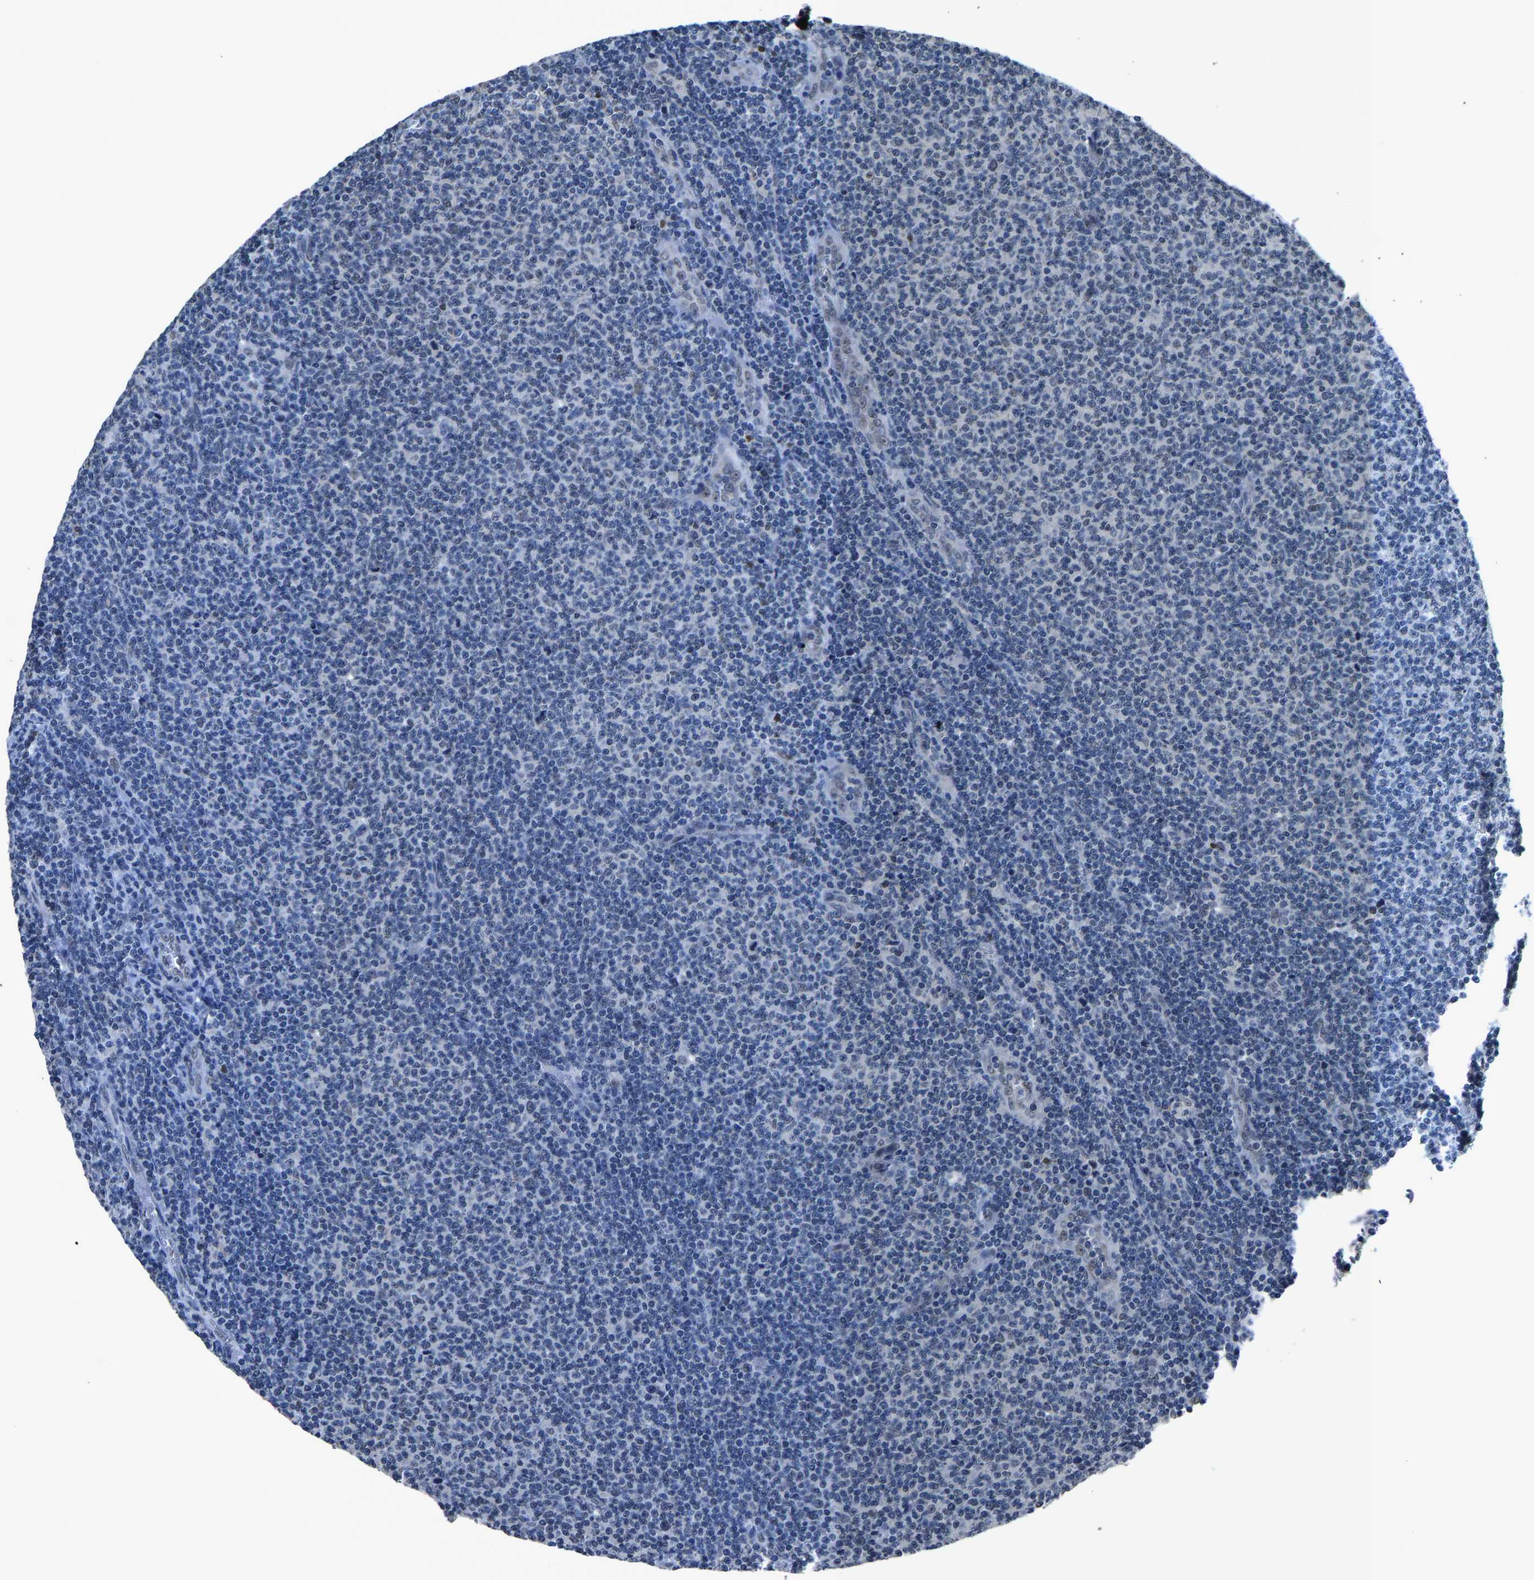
{"staining": {"intensity": "negative", "quantity": "none", "location": "none"}, "tissue": "lymphoma", "cell_type": "Tumor cells", "image_type": "cancer", "snomed": [{"axis": "morphology", "description": "Malignant lymphoma, non-Hodgkin's type, Low grade"}, {"axis": "topography", "description": "Lymph node"}], "caption": "An IHC image of malignant lymphoma, non-Hodgkin's type (low-grade) is shown. There is no staining in tumor cells of malignant lymphoma, non-Hodgkin's type (low-grade). Brightfield microscopy of immunohistochemistry stained with DAB (3,3'-diaminobenzidine) (brown) and hematoxylin (blue), captured at high magnification.", "gene": "FOS", "patient": {"sex": "male", "age": 66}}